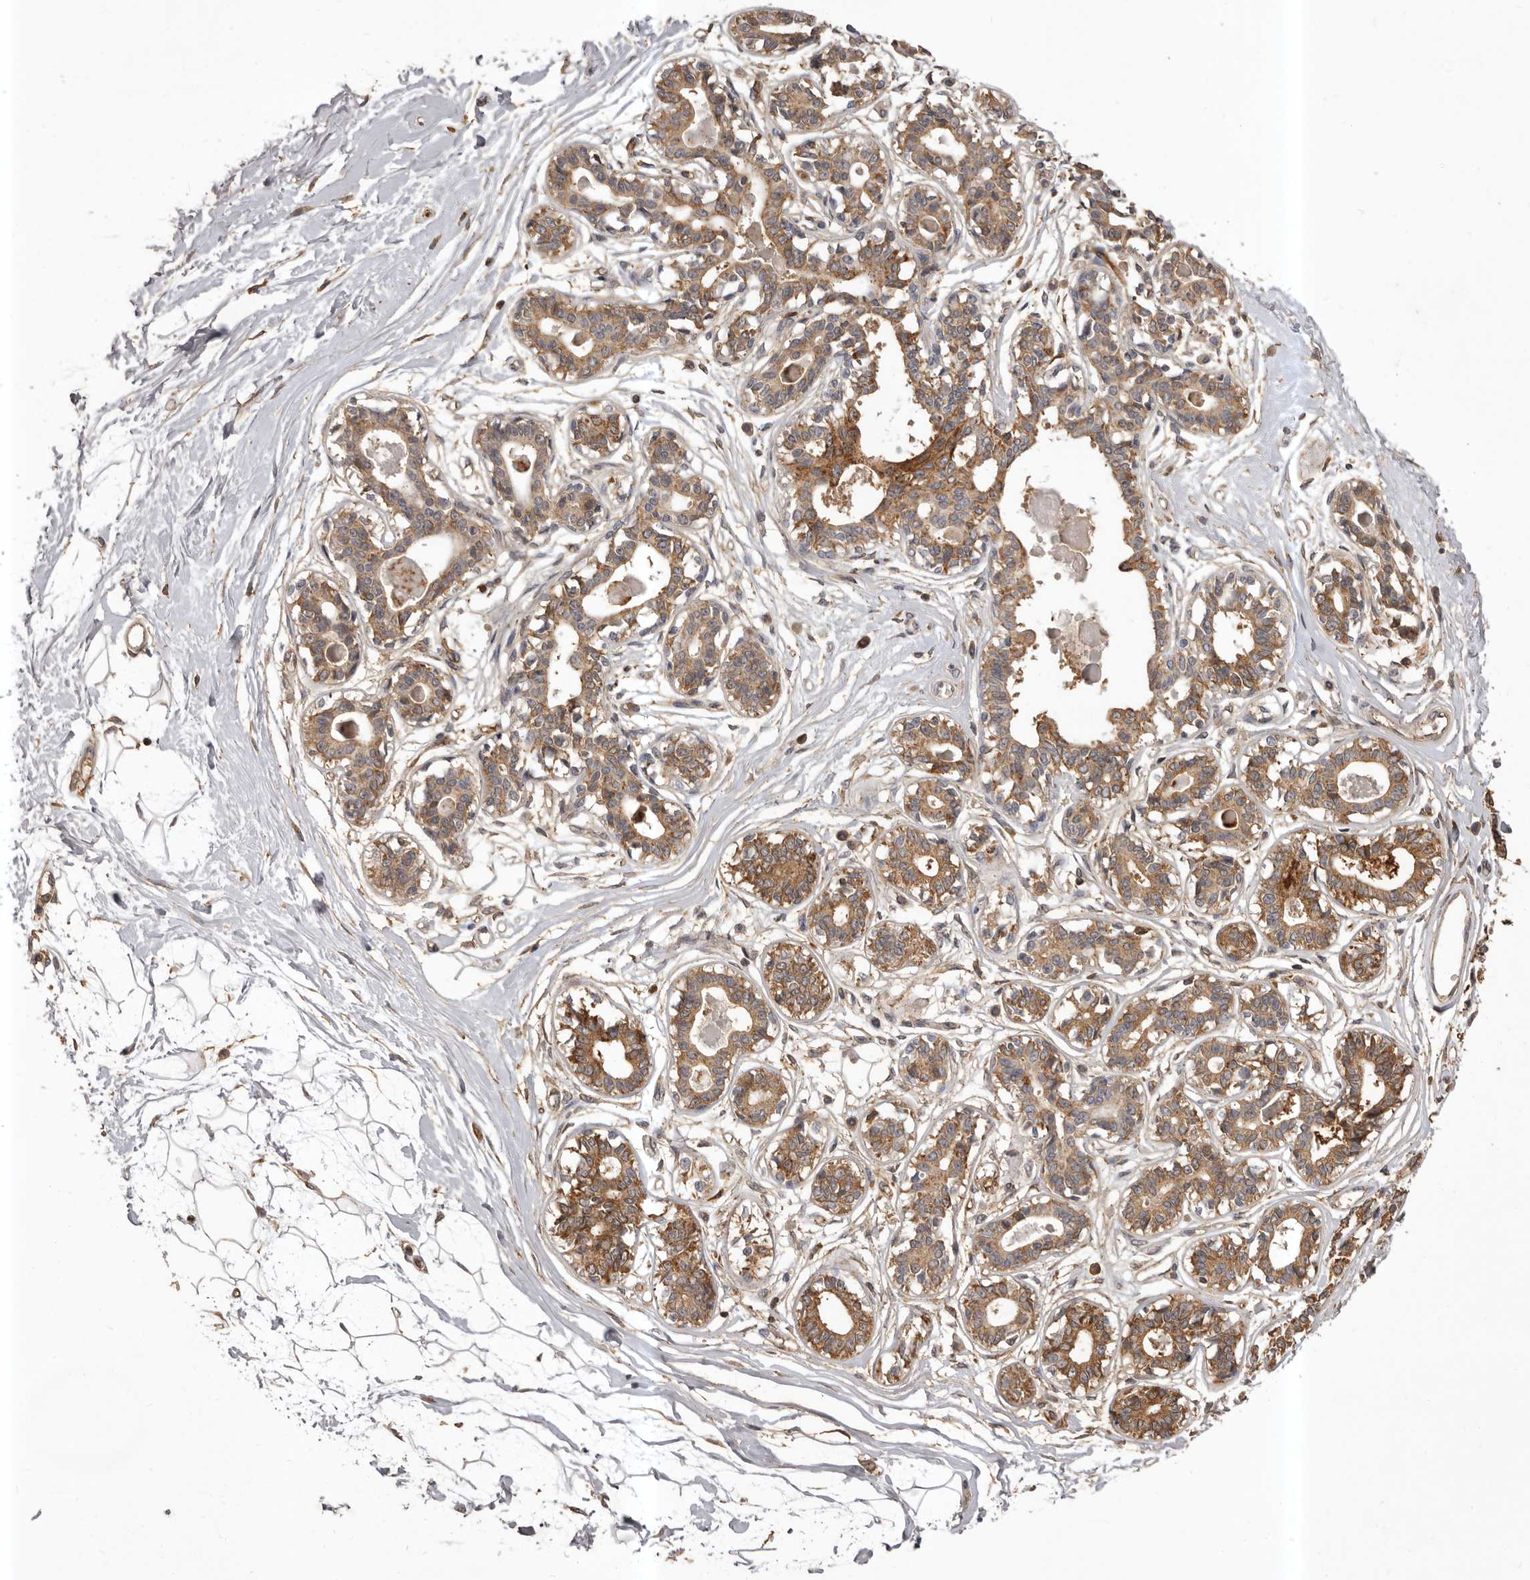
{"staining": {"intensity": "weak", "quantity": ">75%", "location": "cytoplasmic/membranous"}, "tissue": "breast", "cell_type": "Adipocytes", "image_type": "normal", "snomed": [{"axis": "morphology", "description": "Normal tissue, NOS"}, {"axis": "topography", "description": "Breast"}], "caption": "About >75% of adipocytes in unremarkable human breast exhibit weak cytoplasmic/membranous protein staining as visualized by brown immunohistochemical staining.", "gene": "GLIPR2", "patient": {"sex": "female", "age": 45}}